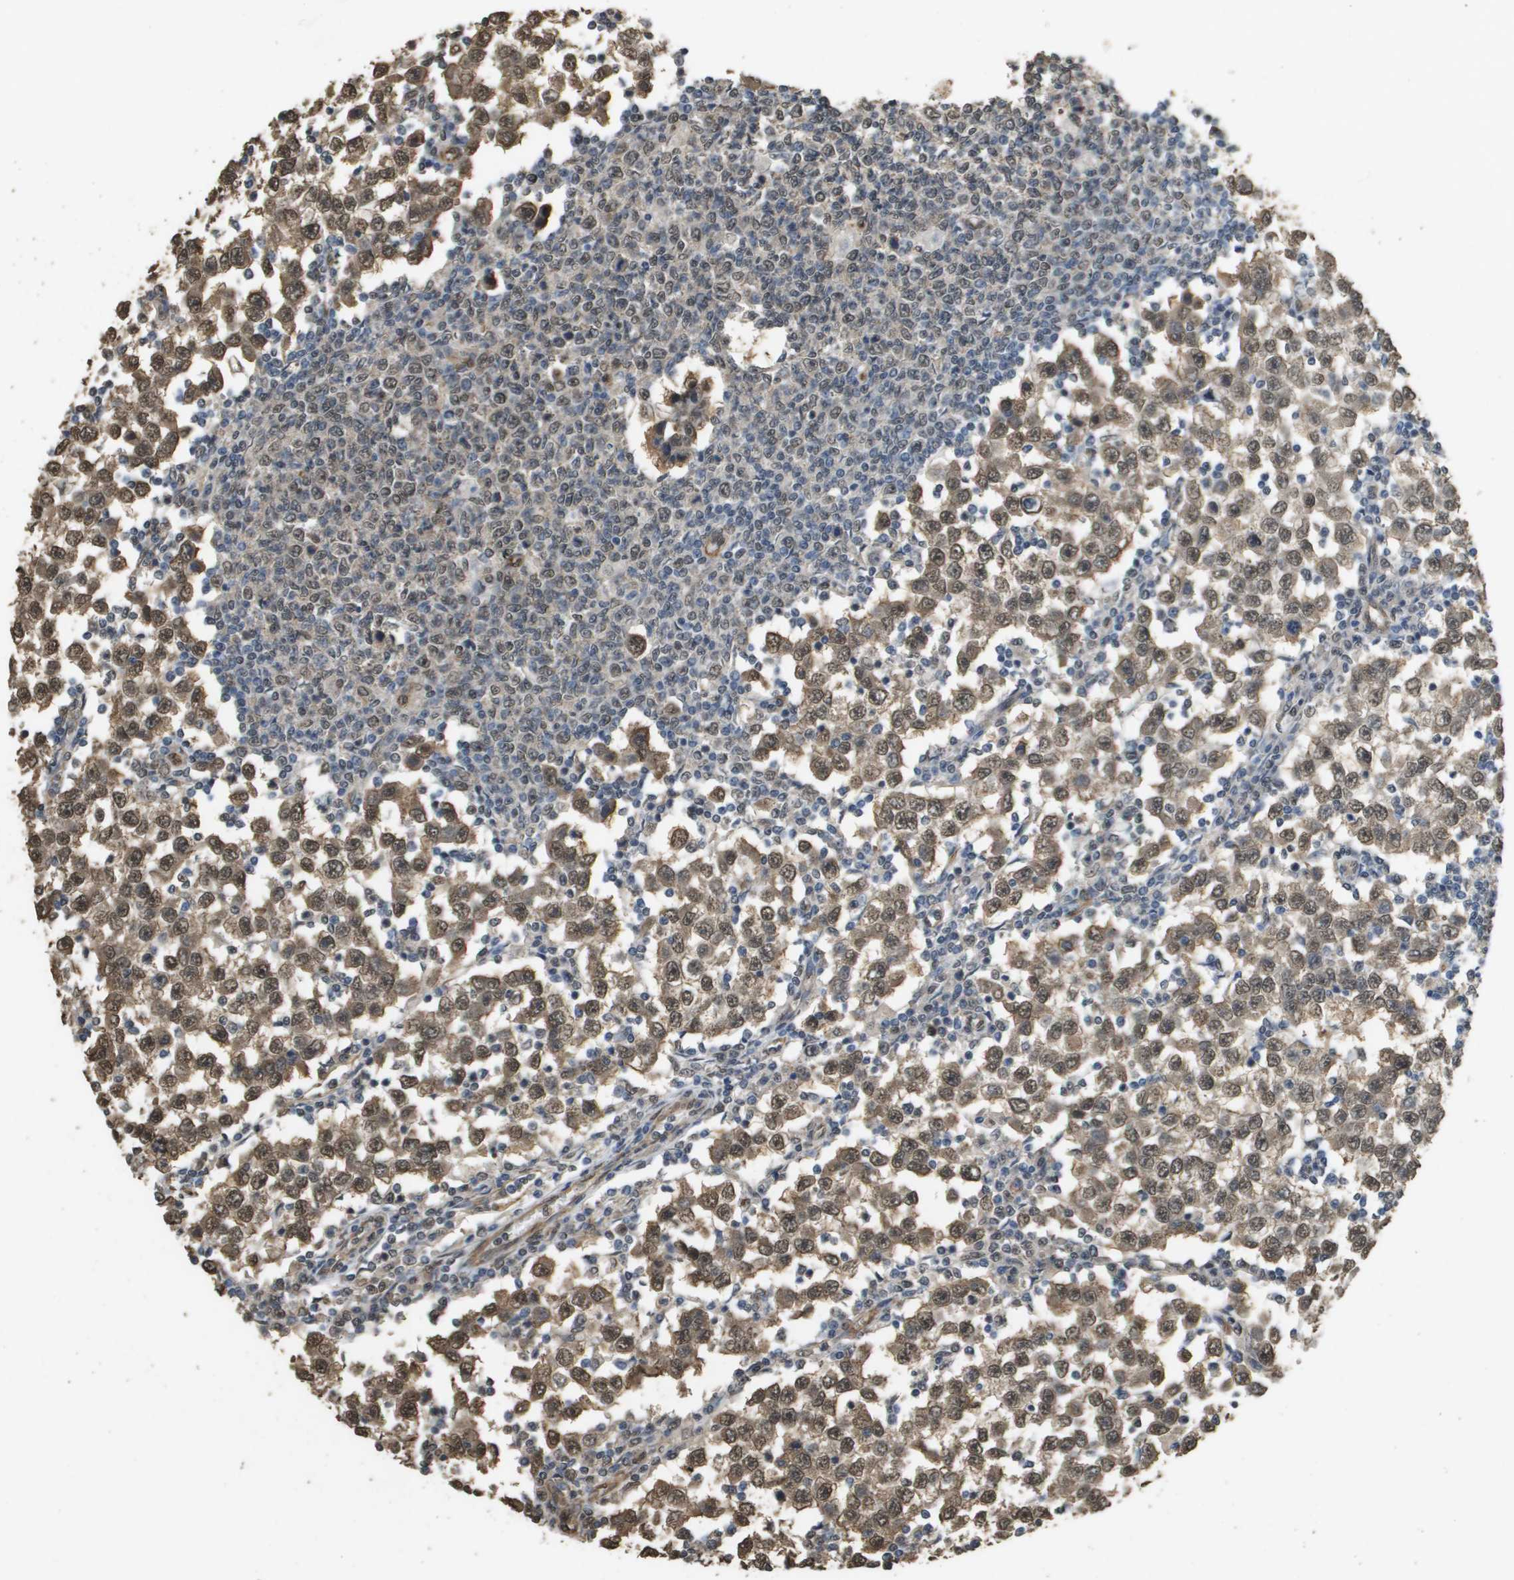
{"staining": {"intensity": "moderate", "quantity": ">75%", "location": "cytoplasmic/membranous,nuclear"}, "tissue": "testis cancer", "cell_type": "Tumor cells", "image_type": "cancer", "snomed": [{"axis": "morphology", "description": "Seminoma, NOS"}, {"axis": "topography", "description": "Testis"}], "caption": "The image displays immunohistochemical staining of testis cancer. There is moderate cytoplasmic/membranous and nuclear staining is appreciated in about >75% of tumor cells.", "gene": "AAMP", "patient": {"sex": "male", "age": 65}}